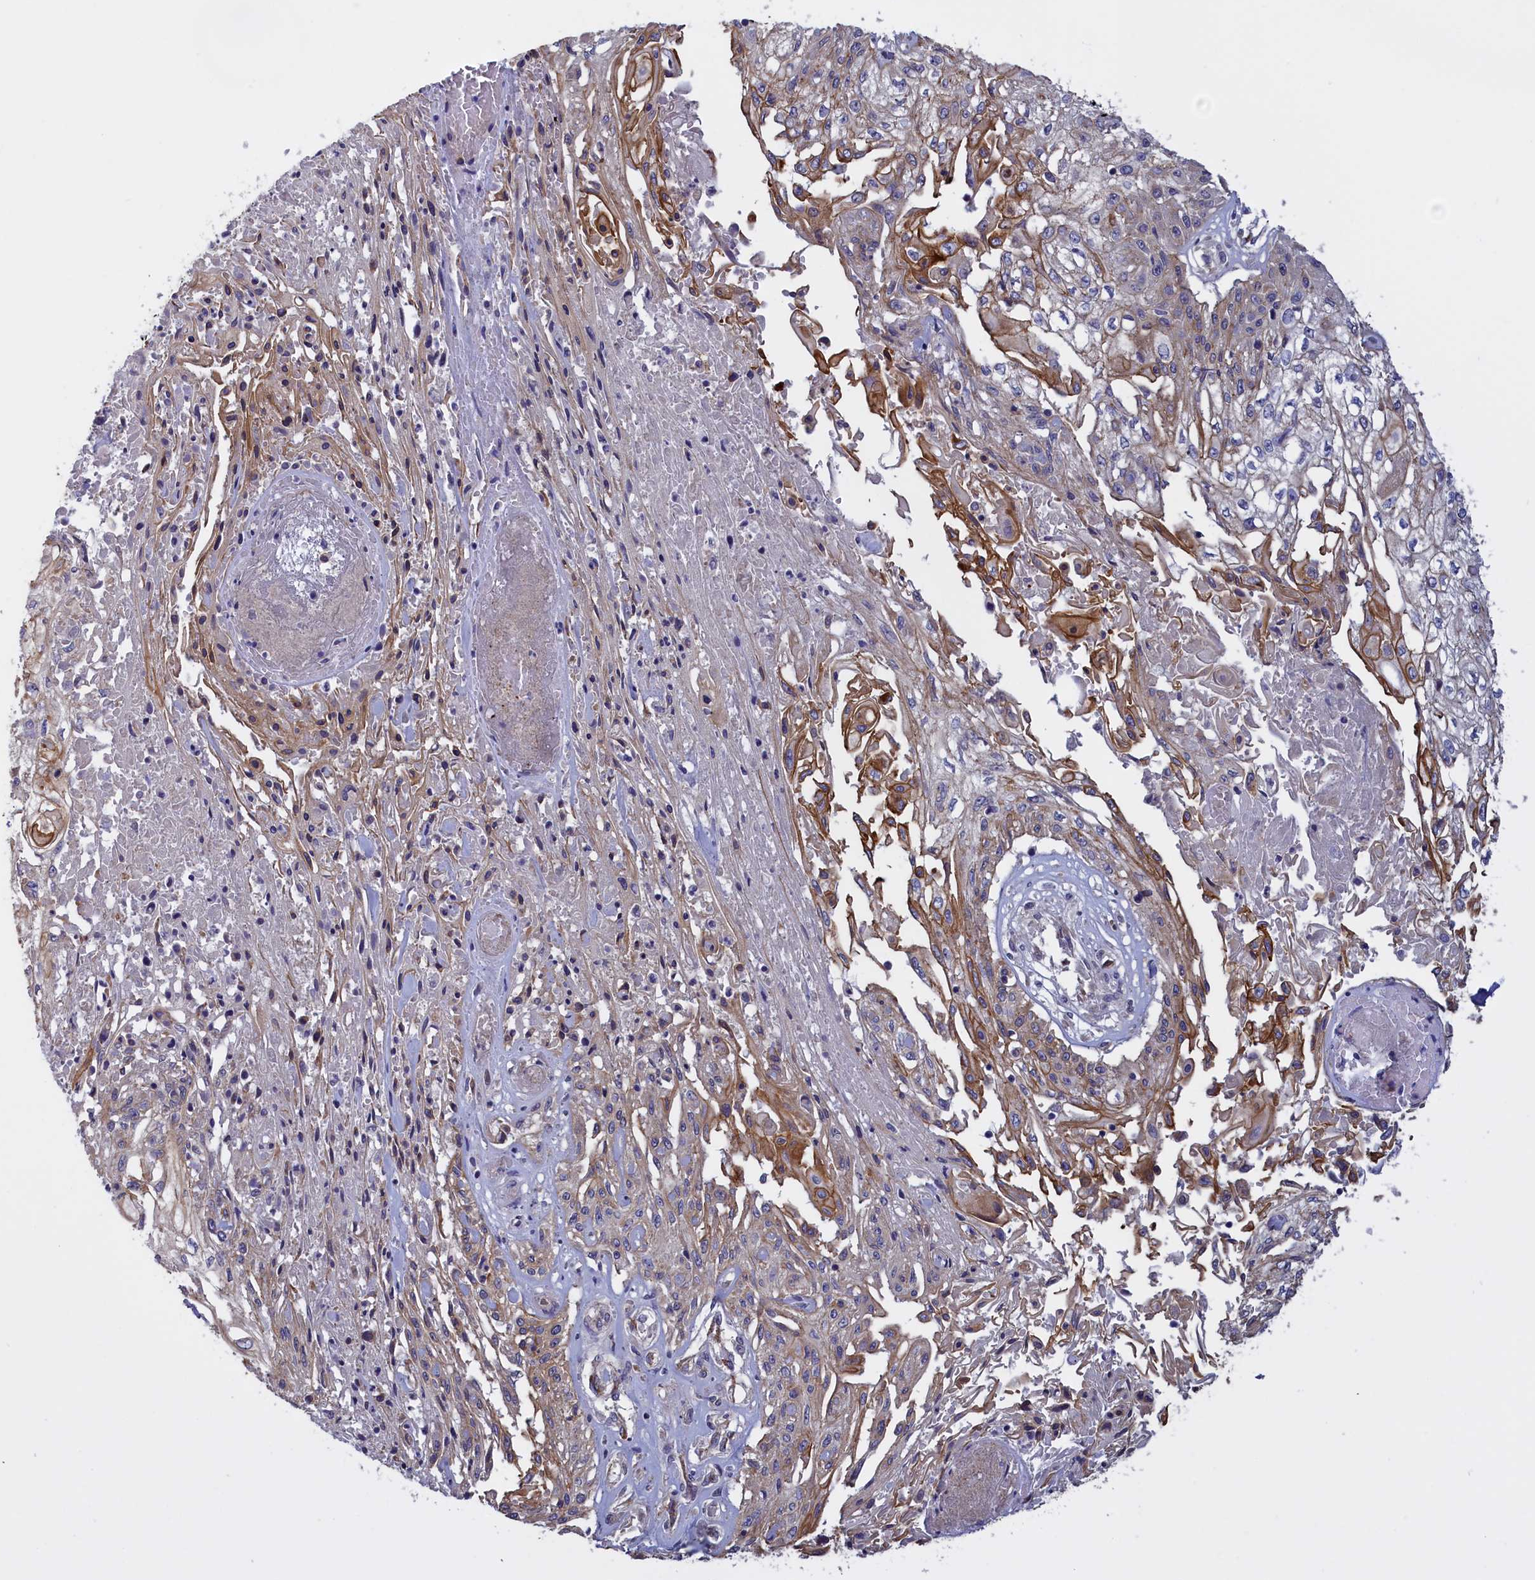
{"staining": {"intensity": "strong", "quantity": "<25%", "location": "cytoplasmic/membranous"}, "tissue": "skin cancer", "cell_type": "Tumor cells", "image_type": "cancer", "snomed": [{"axis": "morphology", "description": "Squamous cell carcinoma, NOS"}, {"axis": "morphology", "description": "Squamous cell carcinoma, metastatic, NOS"}, {"axis": "topography", "description": "Skin"}, {"axis": "topography", "description": "Lymph node"}], "caption": "IHC of human skin cancer displays medium levels of strong cytoplasmic/membranous positivity in approximately <25% of tumor cells.", "gene": "COL19A1", "patient": {"sex": "male", "age": 75}}